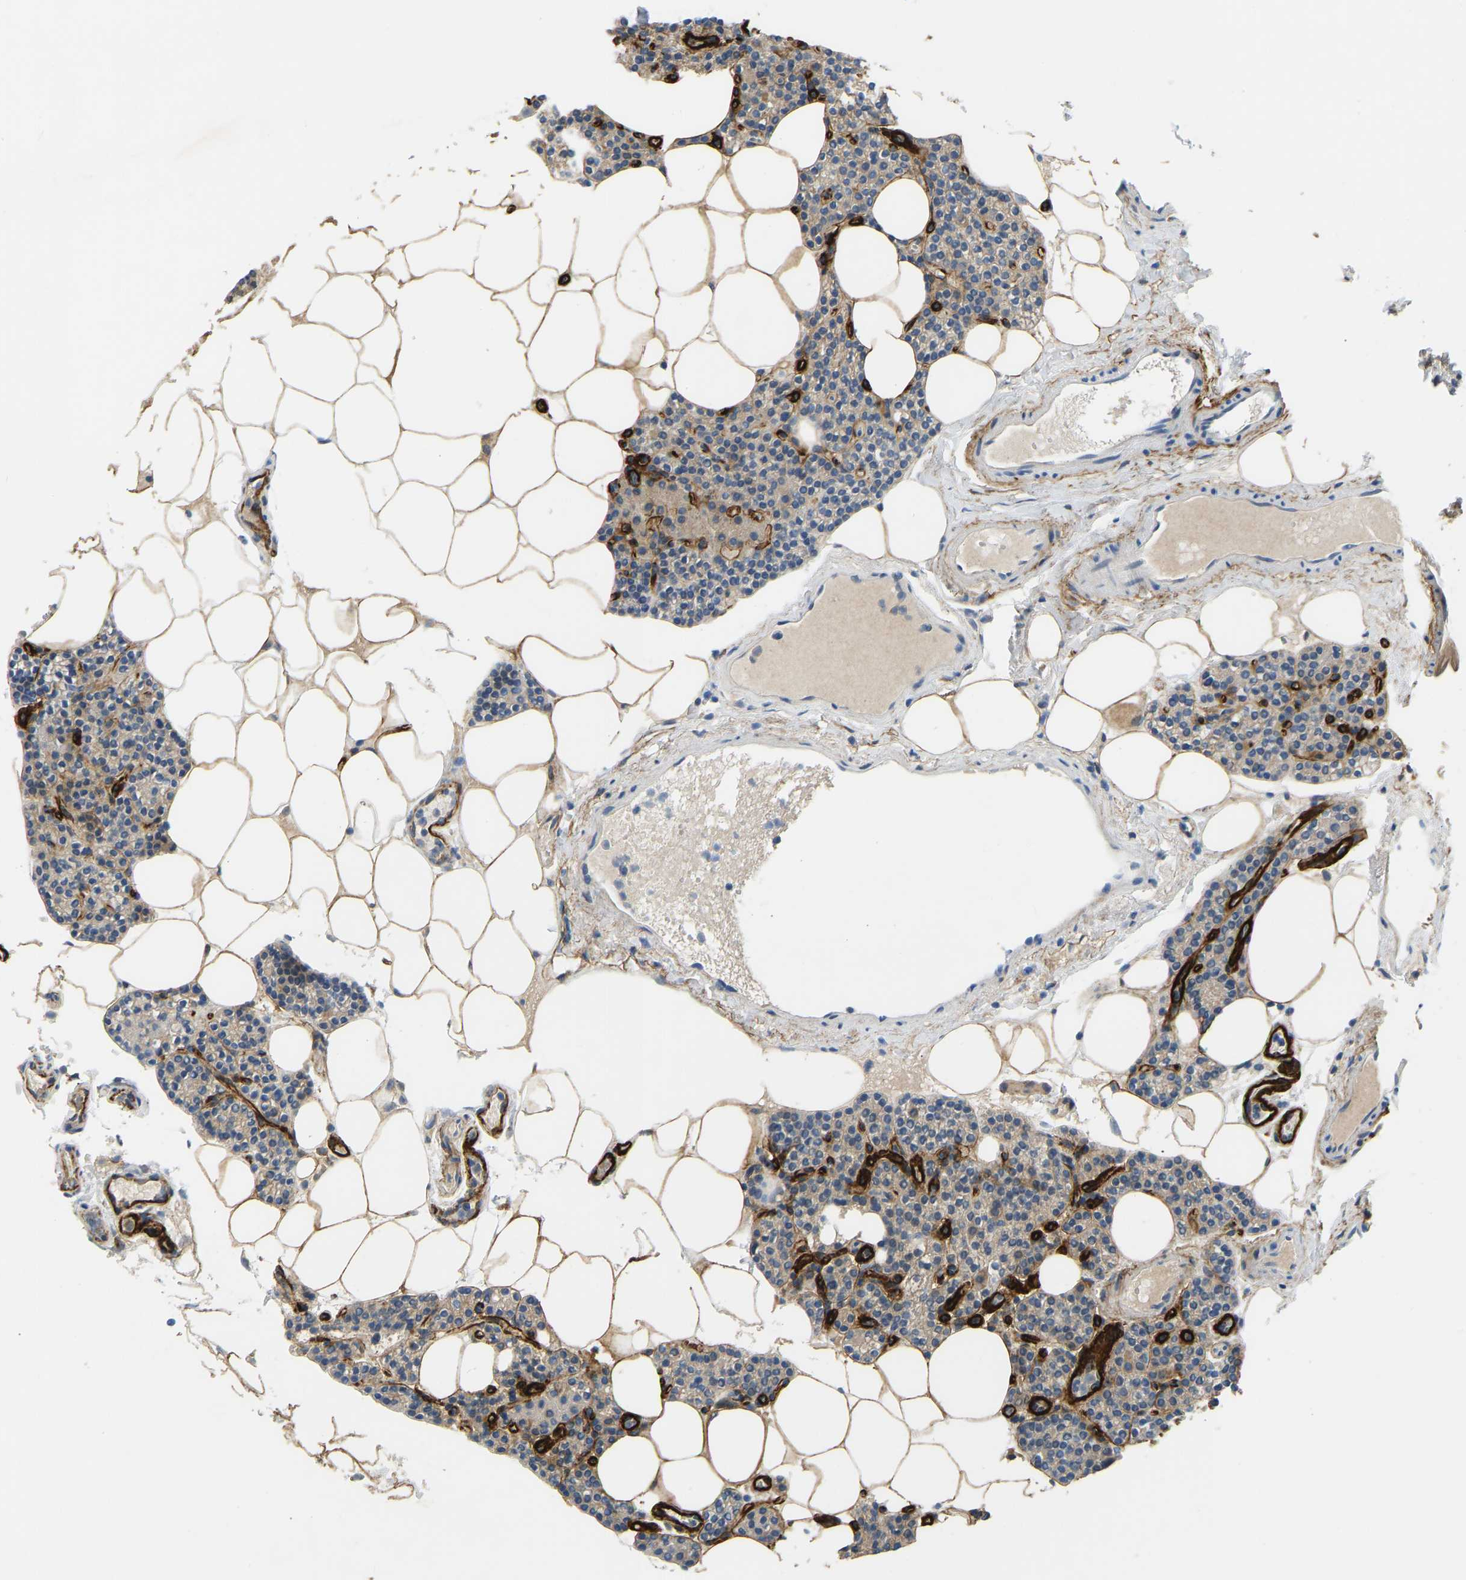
{"staining": {"intensity": "moderate", "quantity": "25%-75%", "location": "cytoplasmic/membranous"}, "tissue": "parathyroid gland", "cell_type": "Glandular cells", "image_type": "normal", "snomed": [{"axis": "morphology", "description": "Normal tissue, NOS"}, {"axis": "morphology", "description": "Adenoma, NOS"}, {"axis": "topography", "description": "Parathyroid gland"}], "caption": "Approximately 25%-75% of glandular cells in benign human parathyroid gland display moderate cytoplasmic/membranous protein expression as visualized by brown immunohistochemical staining.", "gene": "COL15A1", "patient": {"sex": "female", "age": 70}}